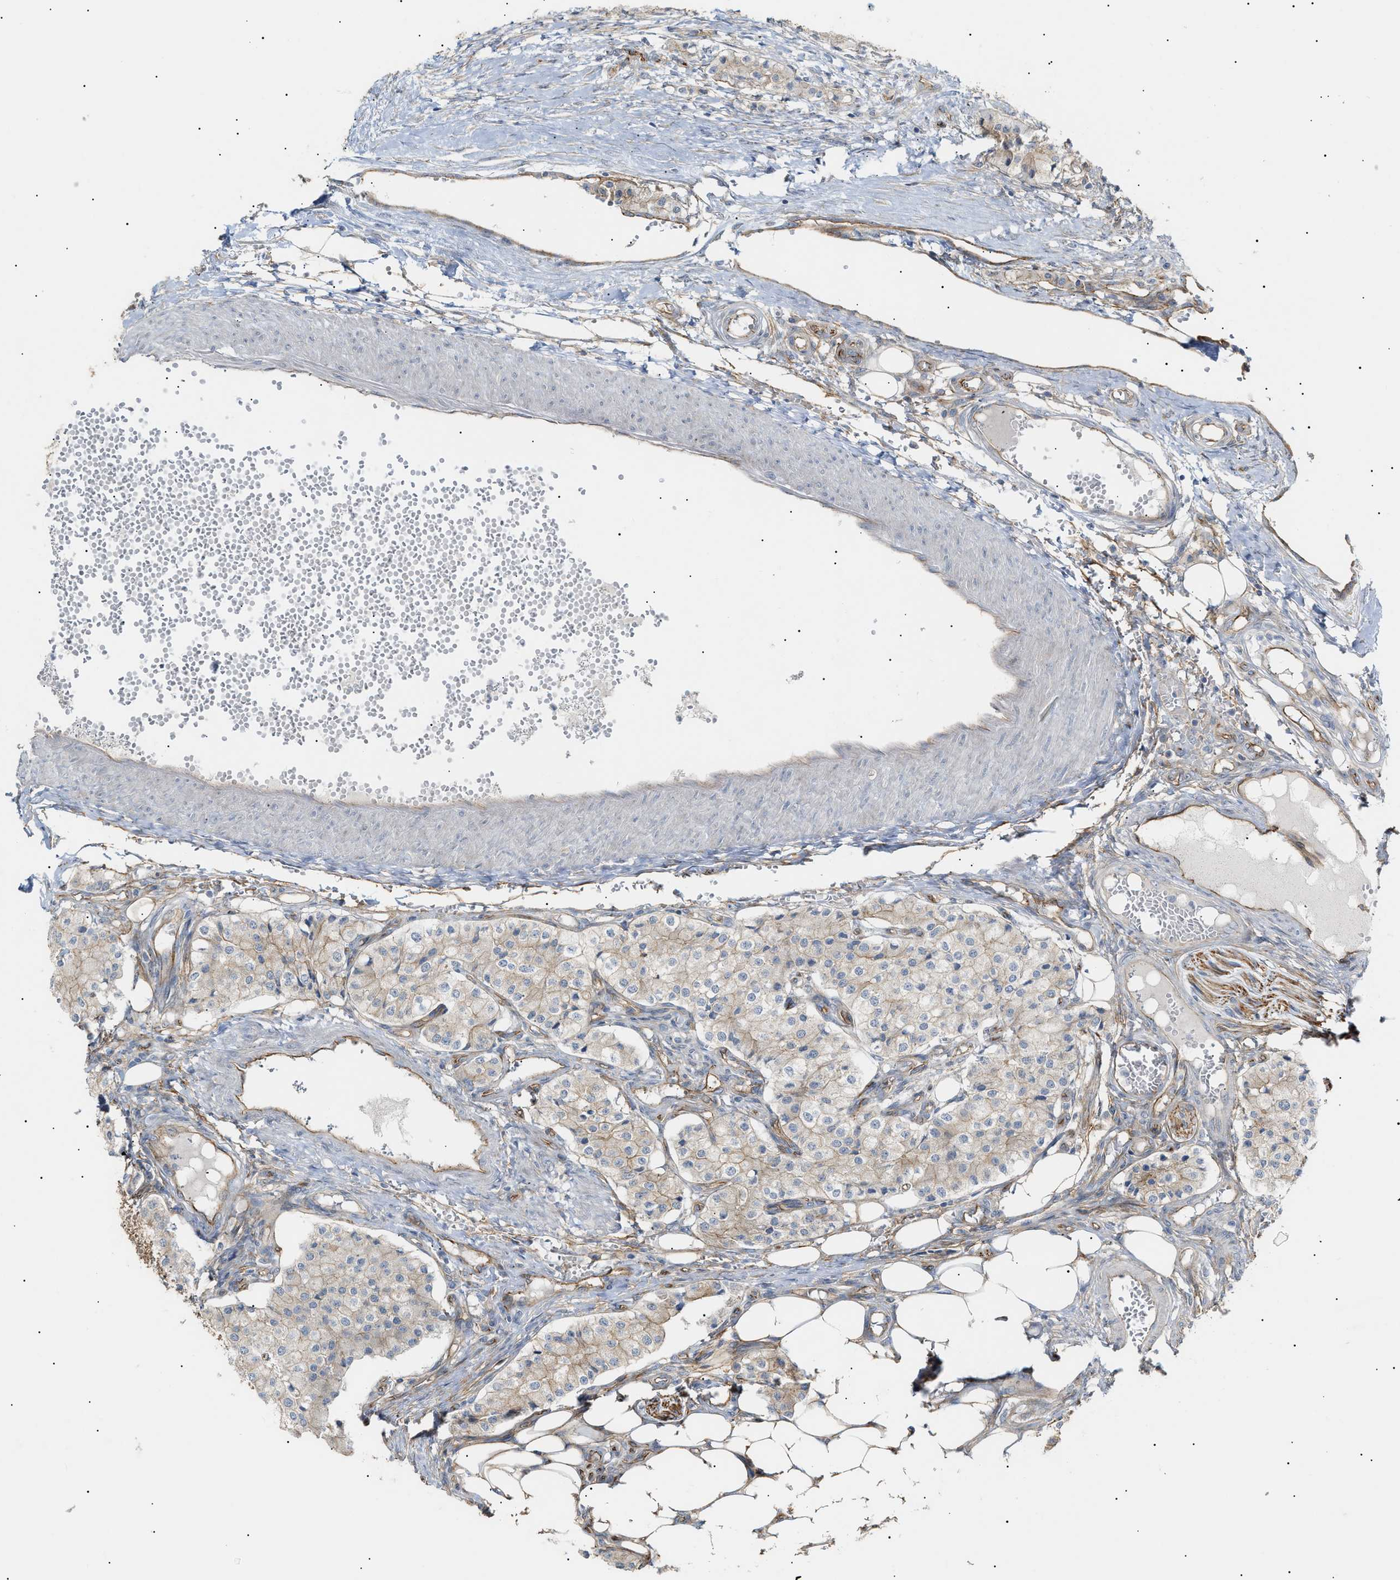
{"staining": {"intensity": "weak", "quantity": "<25%", "location": "cytoplasmic/membranous"}, "tissue": "carcinoid", "cell_type": "Tumor cells", "image_type": "cancer", "snomed": [{"axis": "morphology", "description": "Carcinoid, malignant, NOS"}, {"axis": "topography", "description": "Colon"}], "caption": "The IHC histopathology image has no significant positivity in tumor cells of carcinoid (malignant) tissue.", "gene": "ZFHX2", "patient": {"sex": "female", "age": 52}}